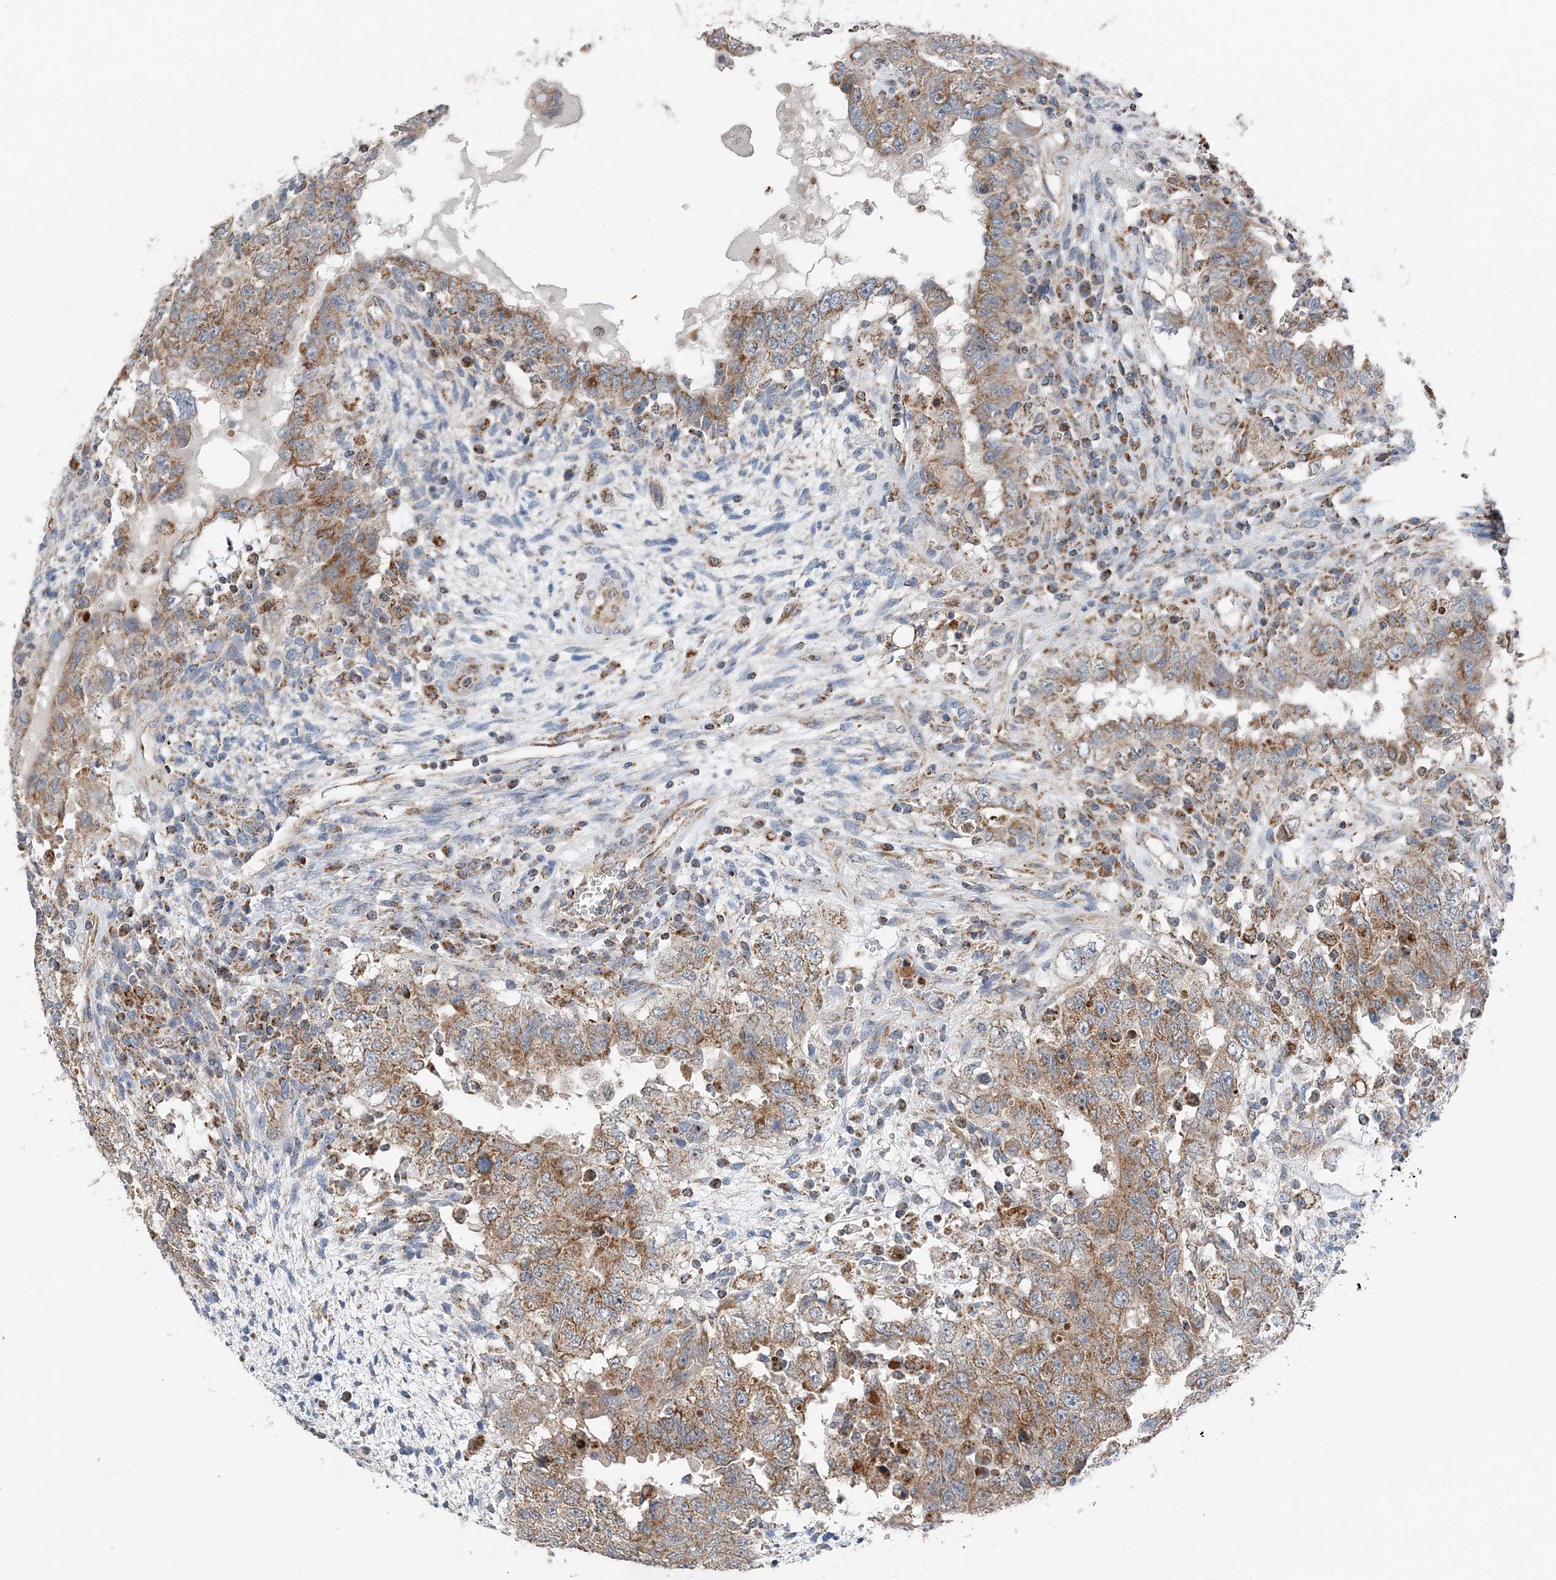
{"staining": {"intensity": "moderate", "quantity": ">75%", "location": "cytoplasmic/membranous"}, "tissue": "testis cancer", "cell_type": "Tumor cells", "image_type": "cancer", "snomed": [{"axis": "morphology", "description": "Carcinoma, Embryonal, NOS"}, {"axis": "topography", "description": "Testis"}], "caption": "Testis cancer stained with immunohistochemistry reveals moderate cytoplasmic/membranous staining in approximately >75% of tumor cells.", "gene": "SPRY2", "patient": {"sex": "male", "age": 26}}